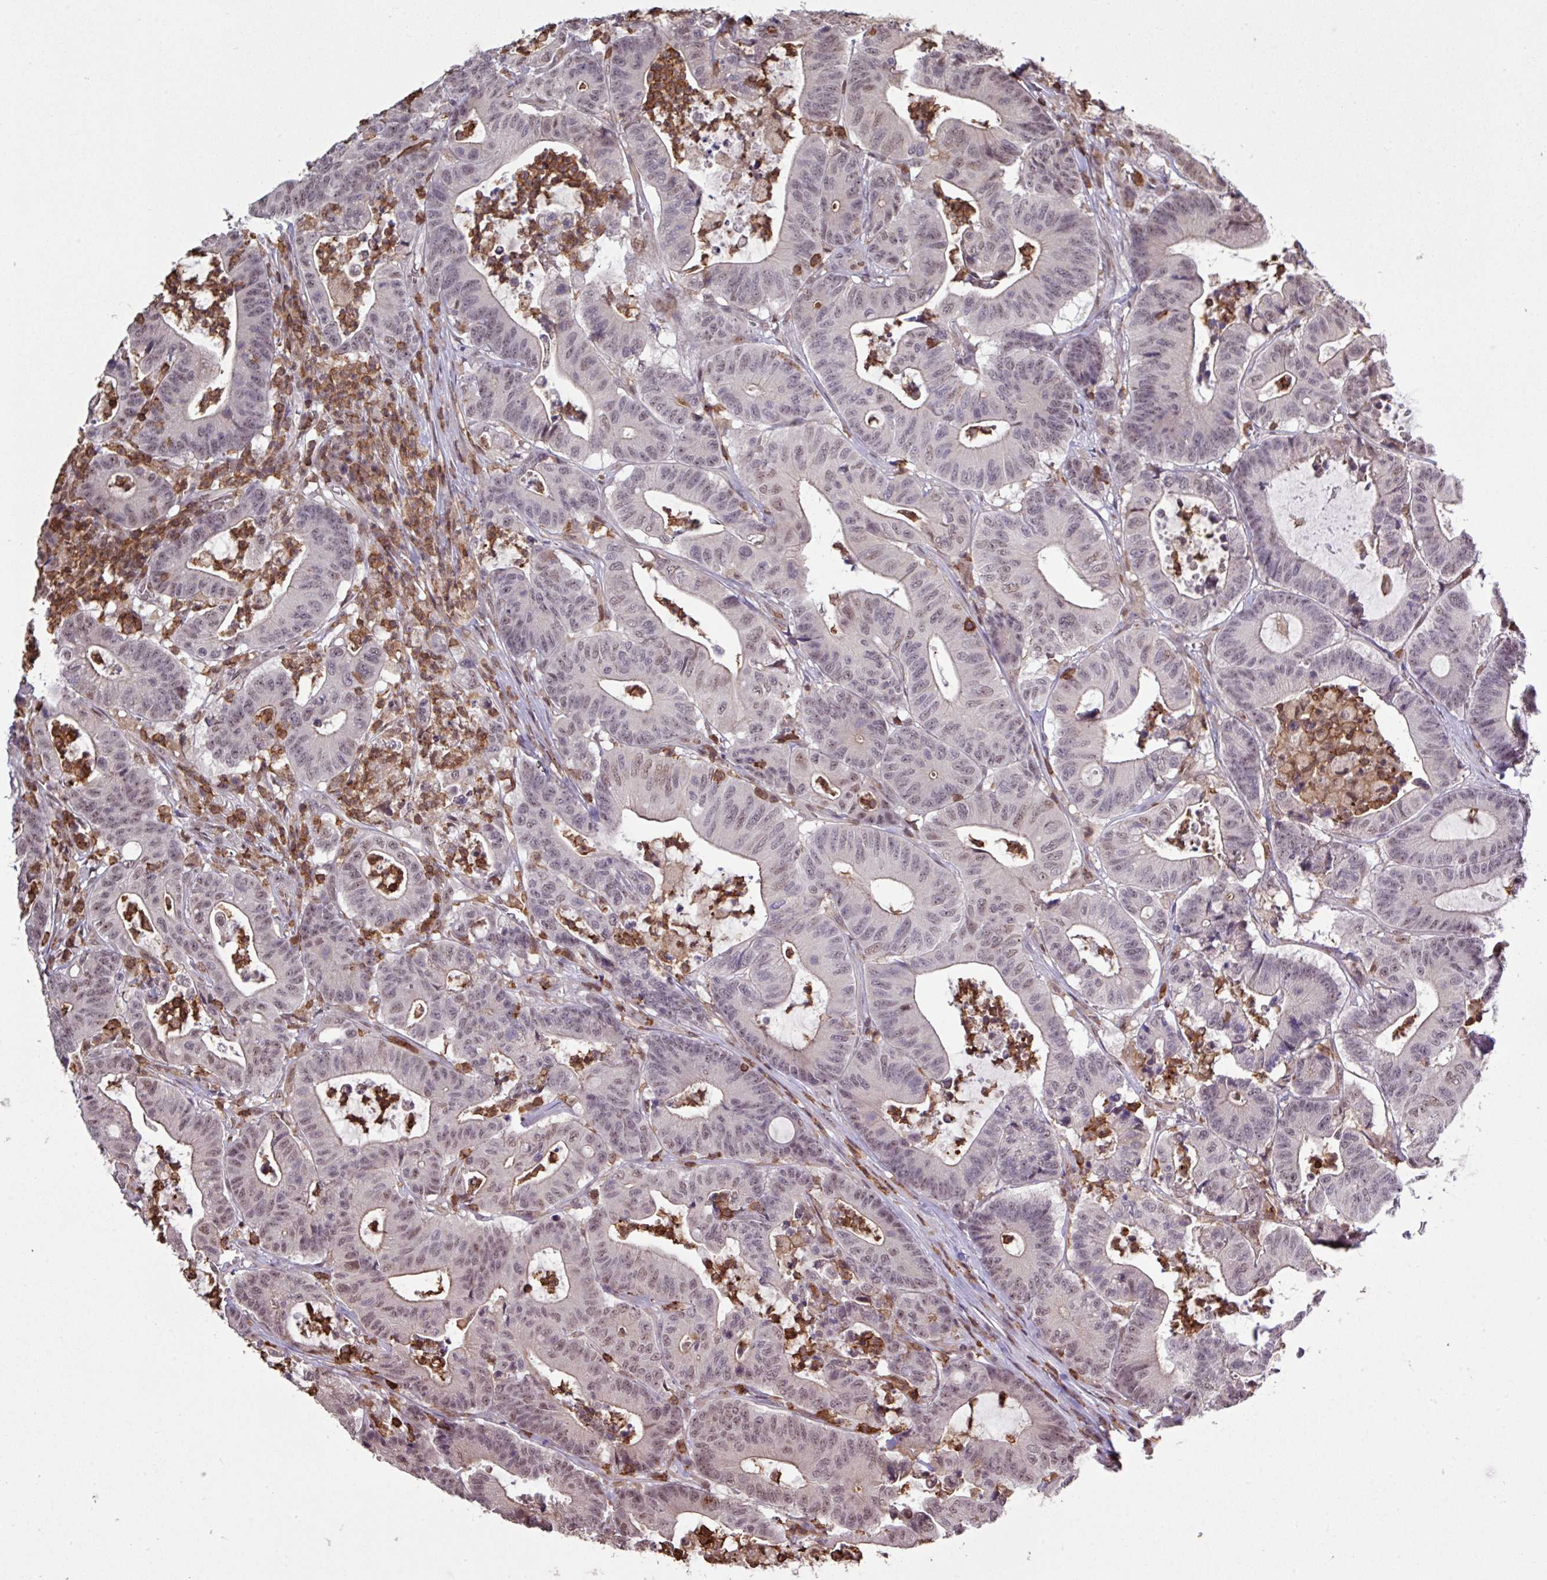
{"staining": {"intensity": "weak", "quantity": "25%-75%", "location": "cytoplasmic/membranous,nuclear"}, "tissue": "colorectal cancer", "cell_type": "Tumor cells", "image_type": "cancer", "snomed": [{"axis": "morphology", "description": "Adenocarcinoma, NOS"}, {"axis": "topography", "description": "Colon"}], "caption": "Colorectal cancer tissue exhibits weak cytoplasmic/membranous and nuclear expression in approximately 25%-75% of tumor cells, visualized by immunohistochemistry.", "gene": "GON7", "patient": {"sex": "female", "age": 84}}